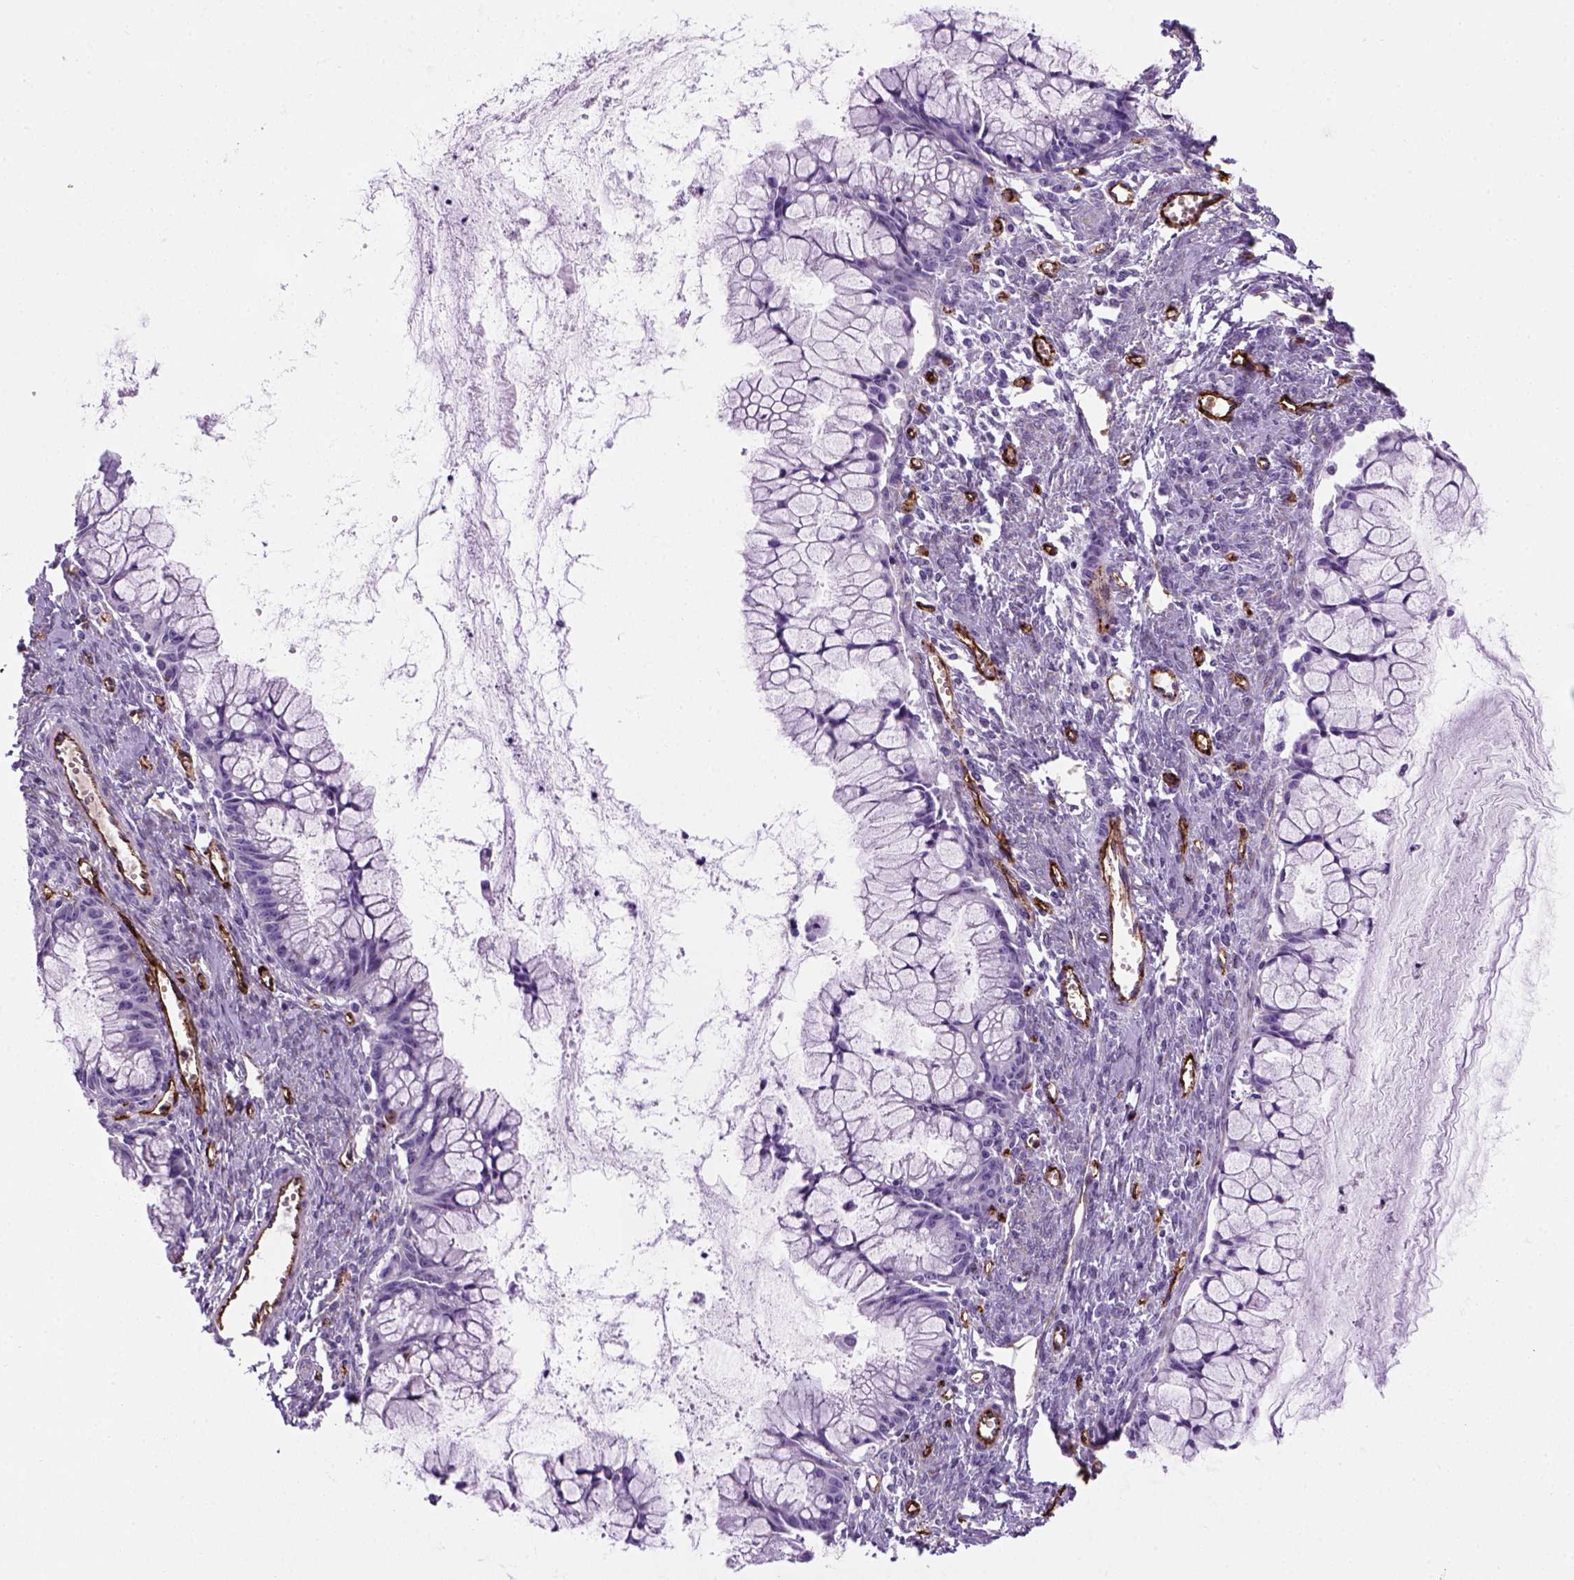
{"staining": {"intensity": "negative", "quantity": "none", "location": "none"}, "tissue": "ovarian cancer", "cell_type": "Tumor cells", "image_type": "cancer", "snomed": [{"axis": "morphology", "description": "Cystadenocarcinoma, mucinous, NOS"}, {"axis": "topography", "description": "Ovary"}], "caption": "DAB immunohistochemical staining of human ovarian mucinous cystadenocarcinoma reveals no significant positivity in tumor cells.", "gene": "VWF", "patient": {"sex": "female", "age": 41}}